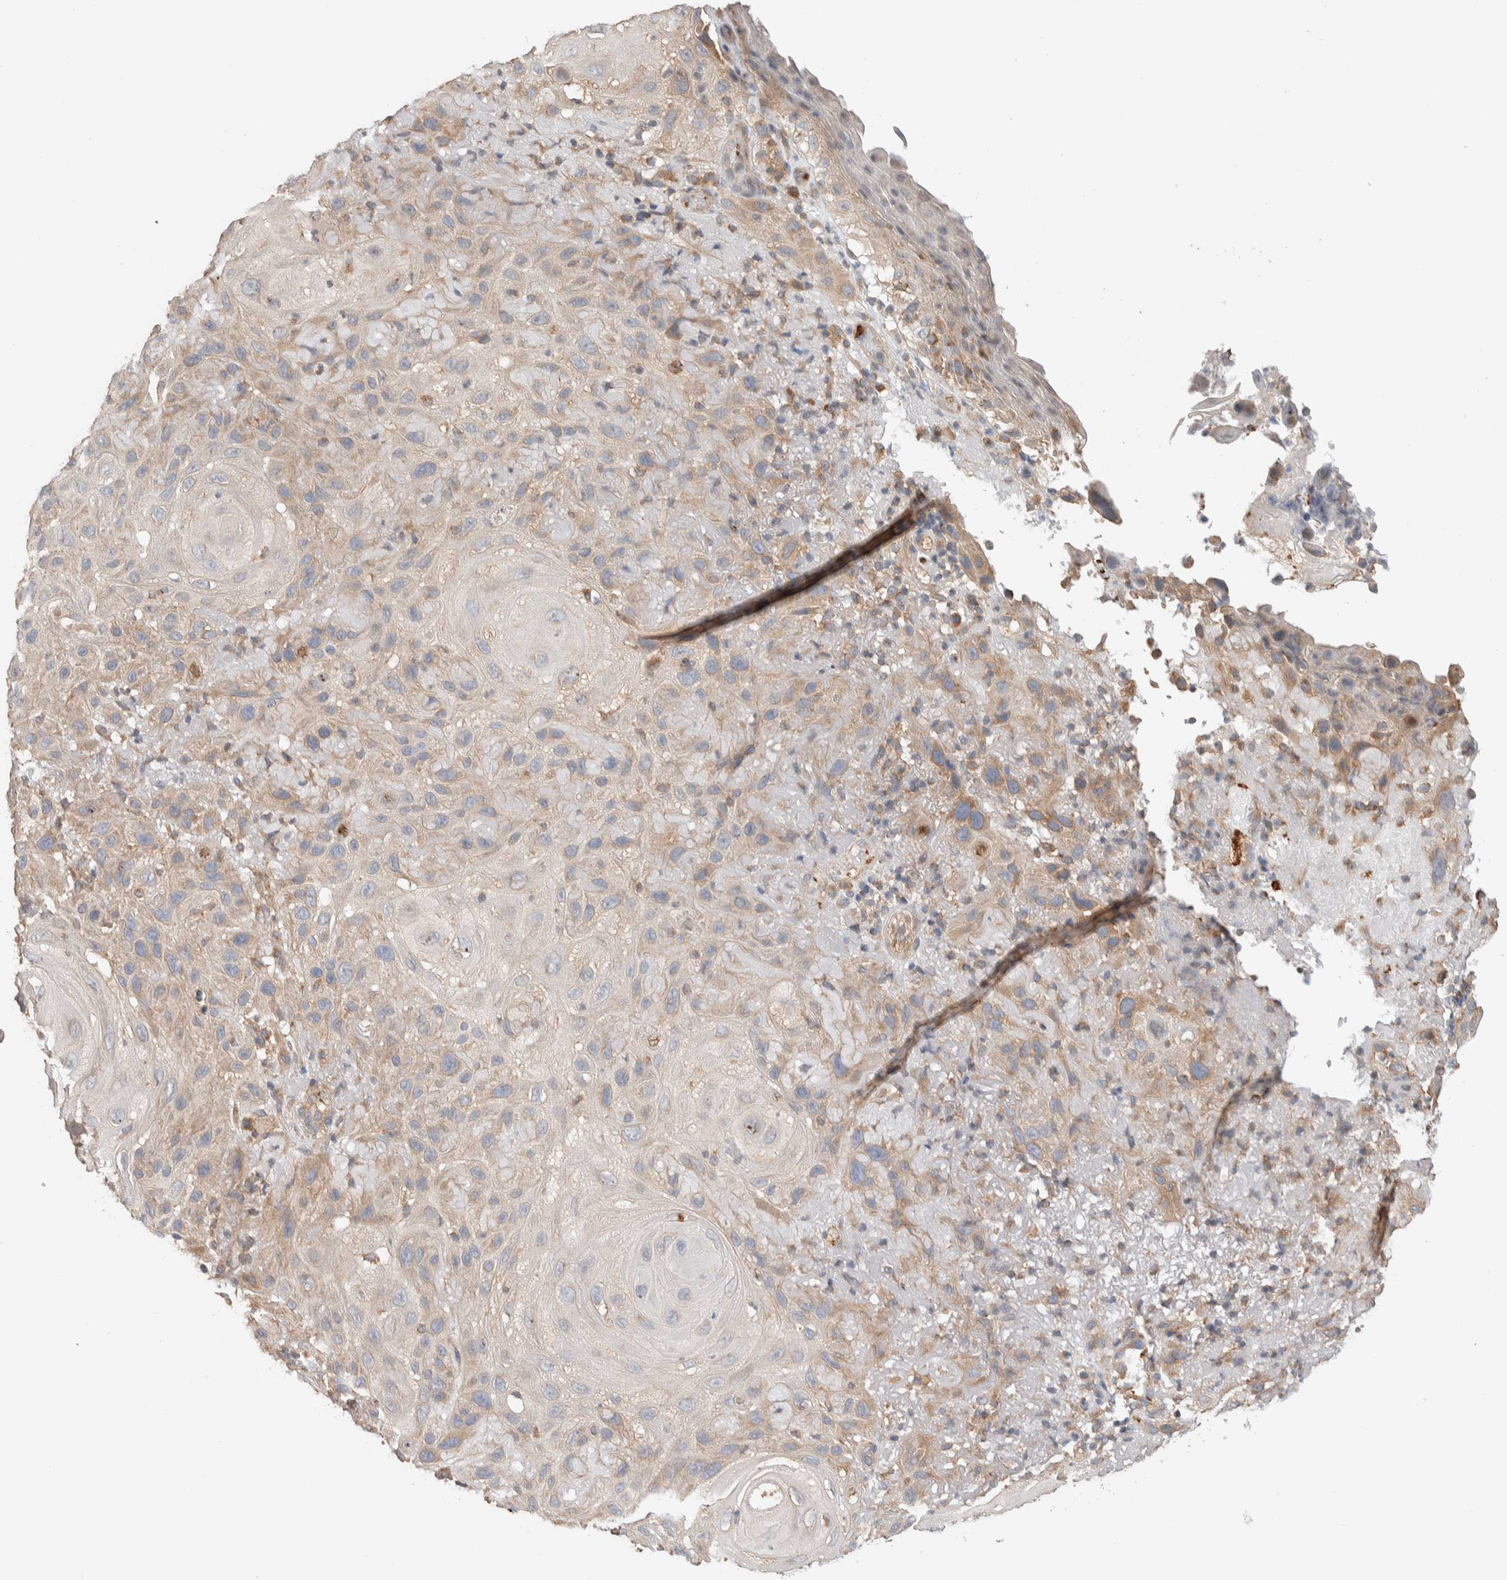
{"staining": {"intensity": "moderate", "quantity": "<25%", "location": "cytoplasmic/membranous"}, "tissue": "skin cancer", "cell_type": "Tumor cells", "image_type": "cancer", "snomed": [{"axis": "morphology", "description": "Squamous cell carcinoma, NOS"}, {"axis": "topography", "description": "Skin"}], "caption": "Protein staining exhibits moderate cytoplasmic/membranous expression in approximately <25% of tumor cells in squamous cell carcinoma (skin).", "gene": "DEPTOR", "patient": {"sex": "female", "age": 96}}